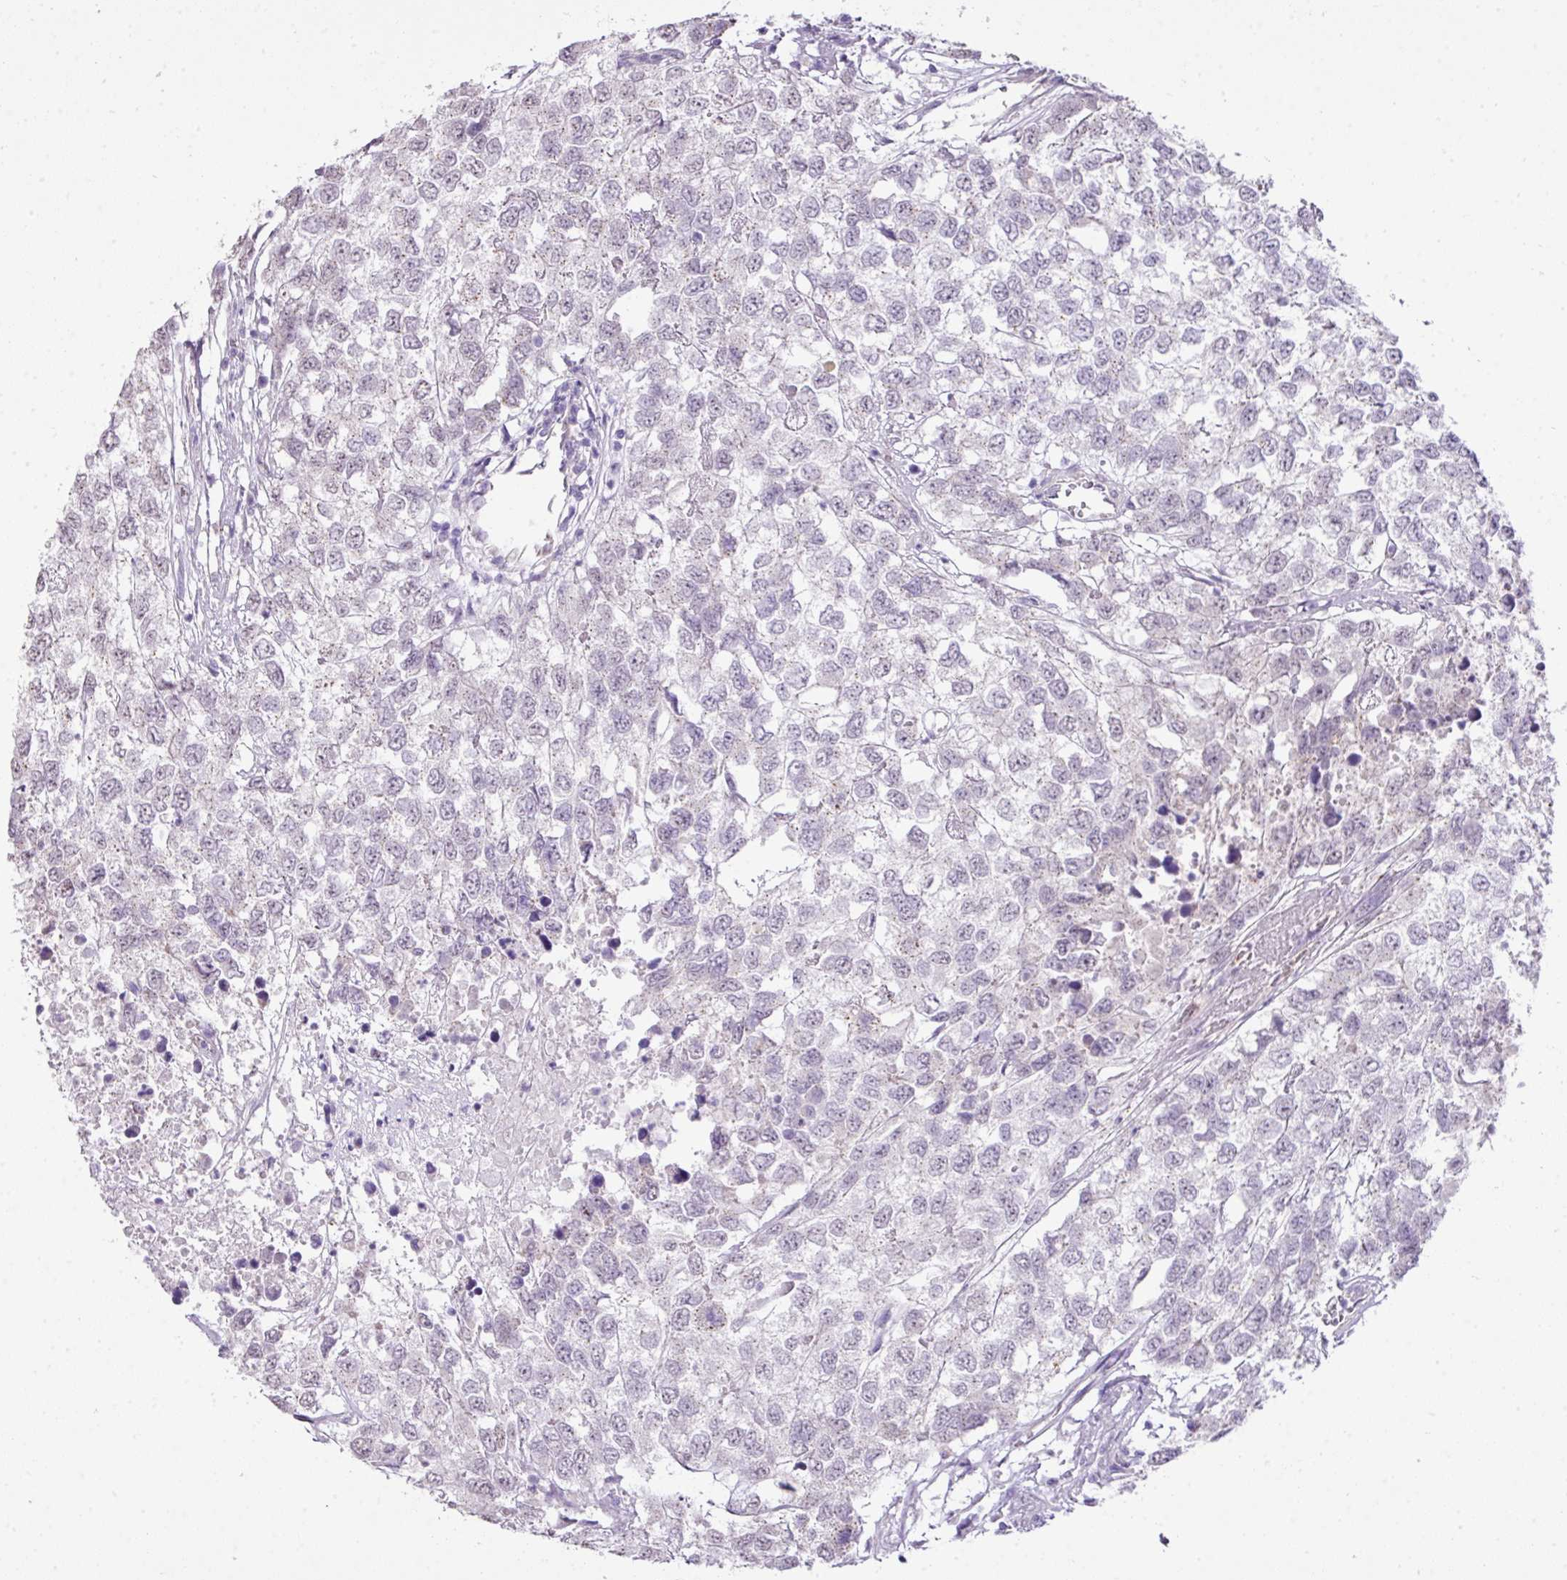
{"staining": {"intensity": "negative", "quantity": "none", "location": "none"}, "tissue": "testis cancer", "cell_type": "Tumor cells", "image_type": "cancer", "snomed": [{"axis": "morphology", "description": "Carcinoma, Embryonal, NOS"}, {"axis": "topography", "description": "Testis"}], "caption": "There is no significant positivity in tumor cells of testis embryonal carcinoma.", "gene": "DIP2A", "patient": {"sex": "male", "age": 83}}